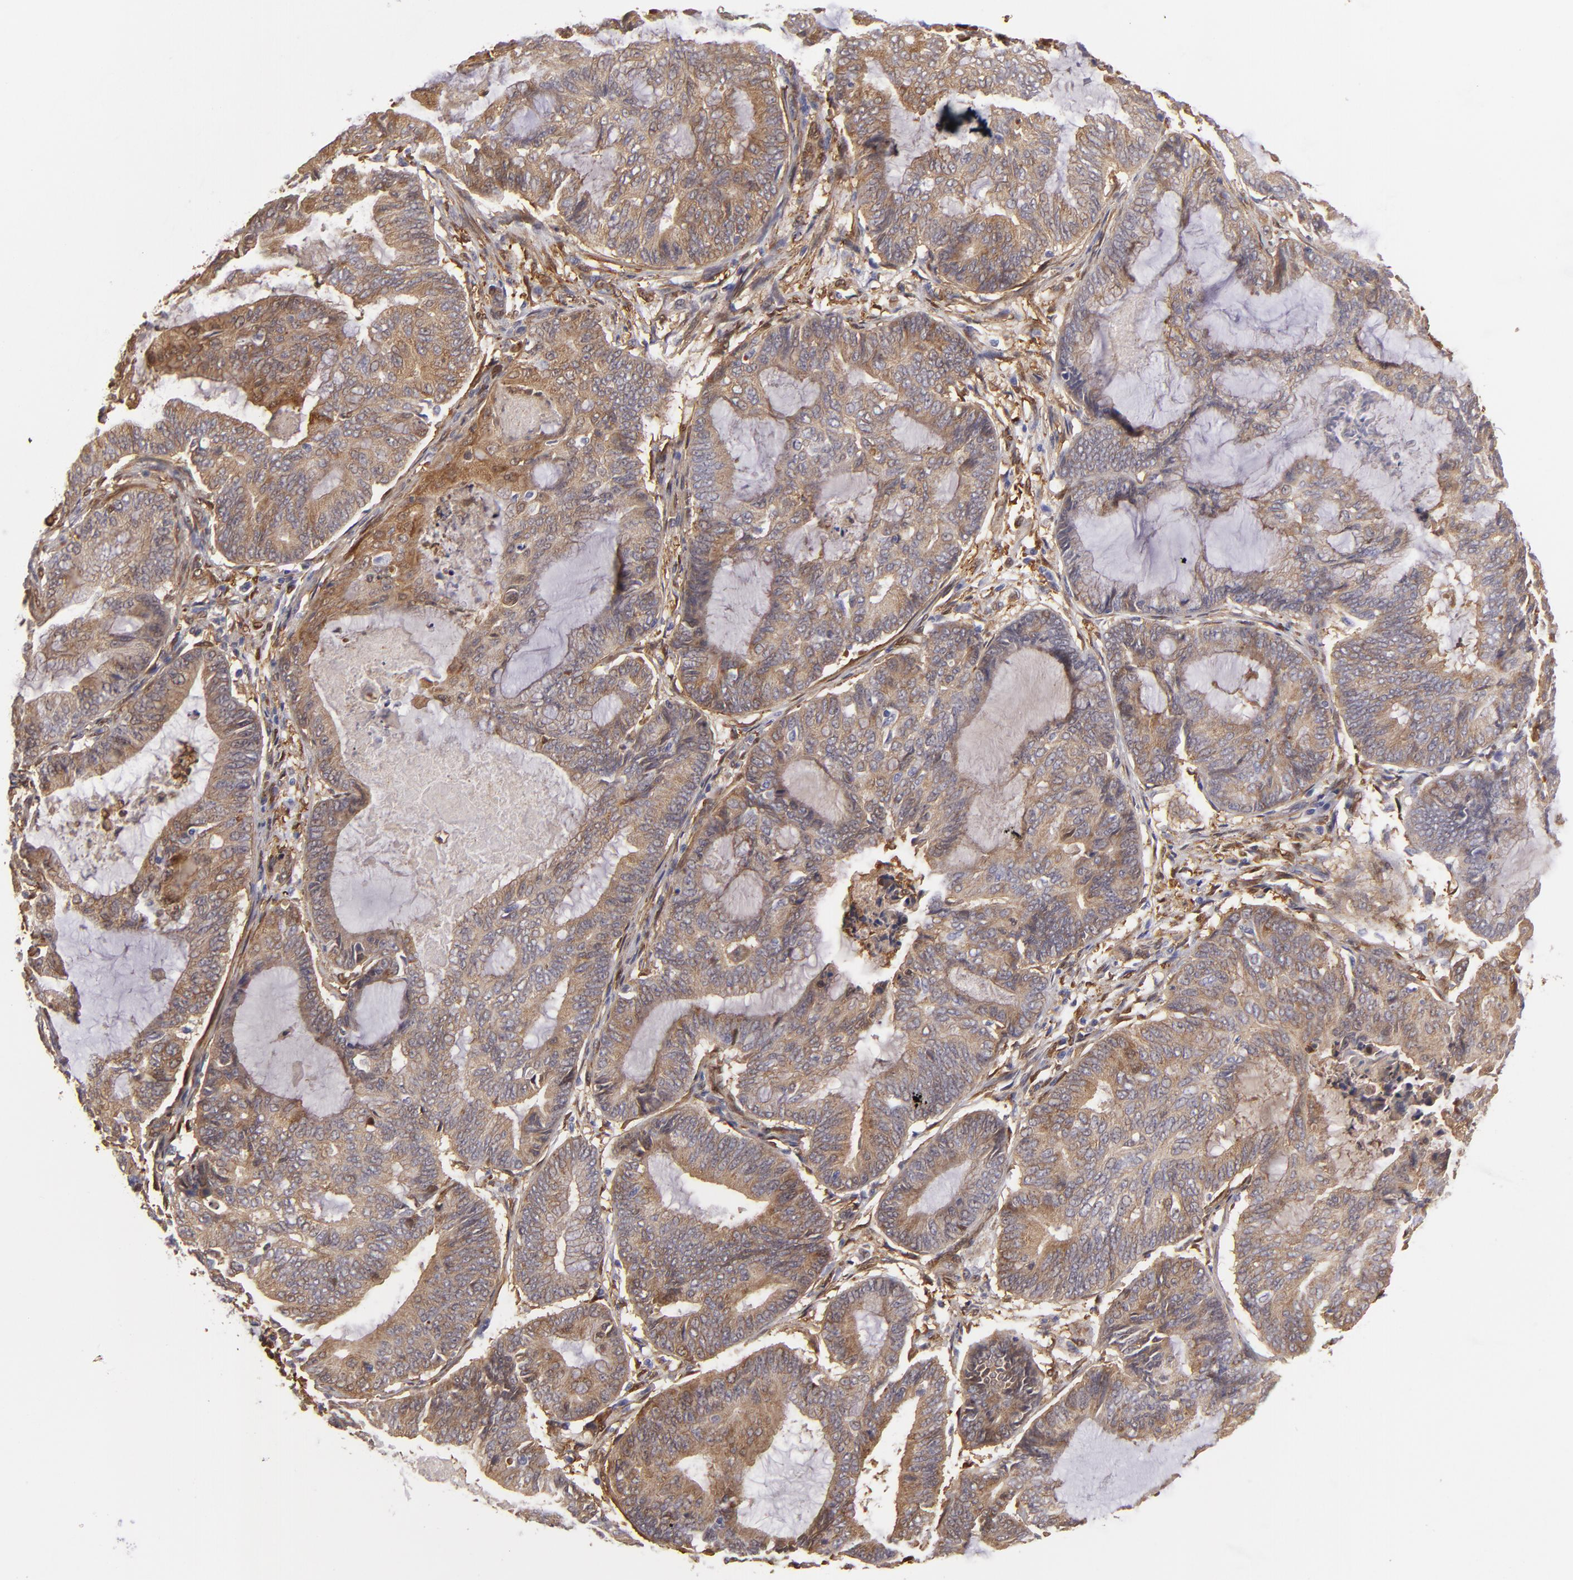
{"staining": {"intensity": "moderate", "quantity": ">75%", "location": "cytoplasmic/membranous"}, "tissue": "endometrial cancer", "cell_type": "Tumor cells", "image_type": "cancer", "snomed": [{"axis": "morphology", "description": "Adenocarcinoma, NOS"}, {"axis": "topography", "description": "Endometrium"}], "caption": "High-magnification brightfield microscopy of endometrial cancer stained with DAB (3,3'-diaminobenzidine) (brown) and counterstained with hematoxylin (blue). tumor cells exhibit moderate cytoplasmic/membranous positivity is identified in about>75% of cells. Immunohistochemistry (ihc) stains the protein of interest in brown and the nuclei are stained blue.", "gene": "VCL", "patient": {"sex": "female", "age": 63}}